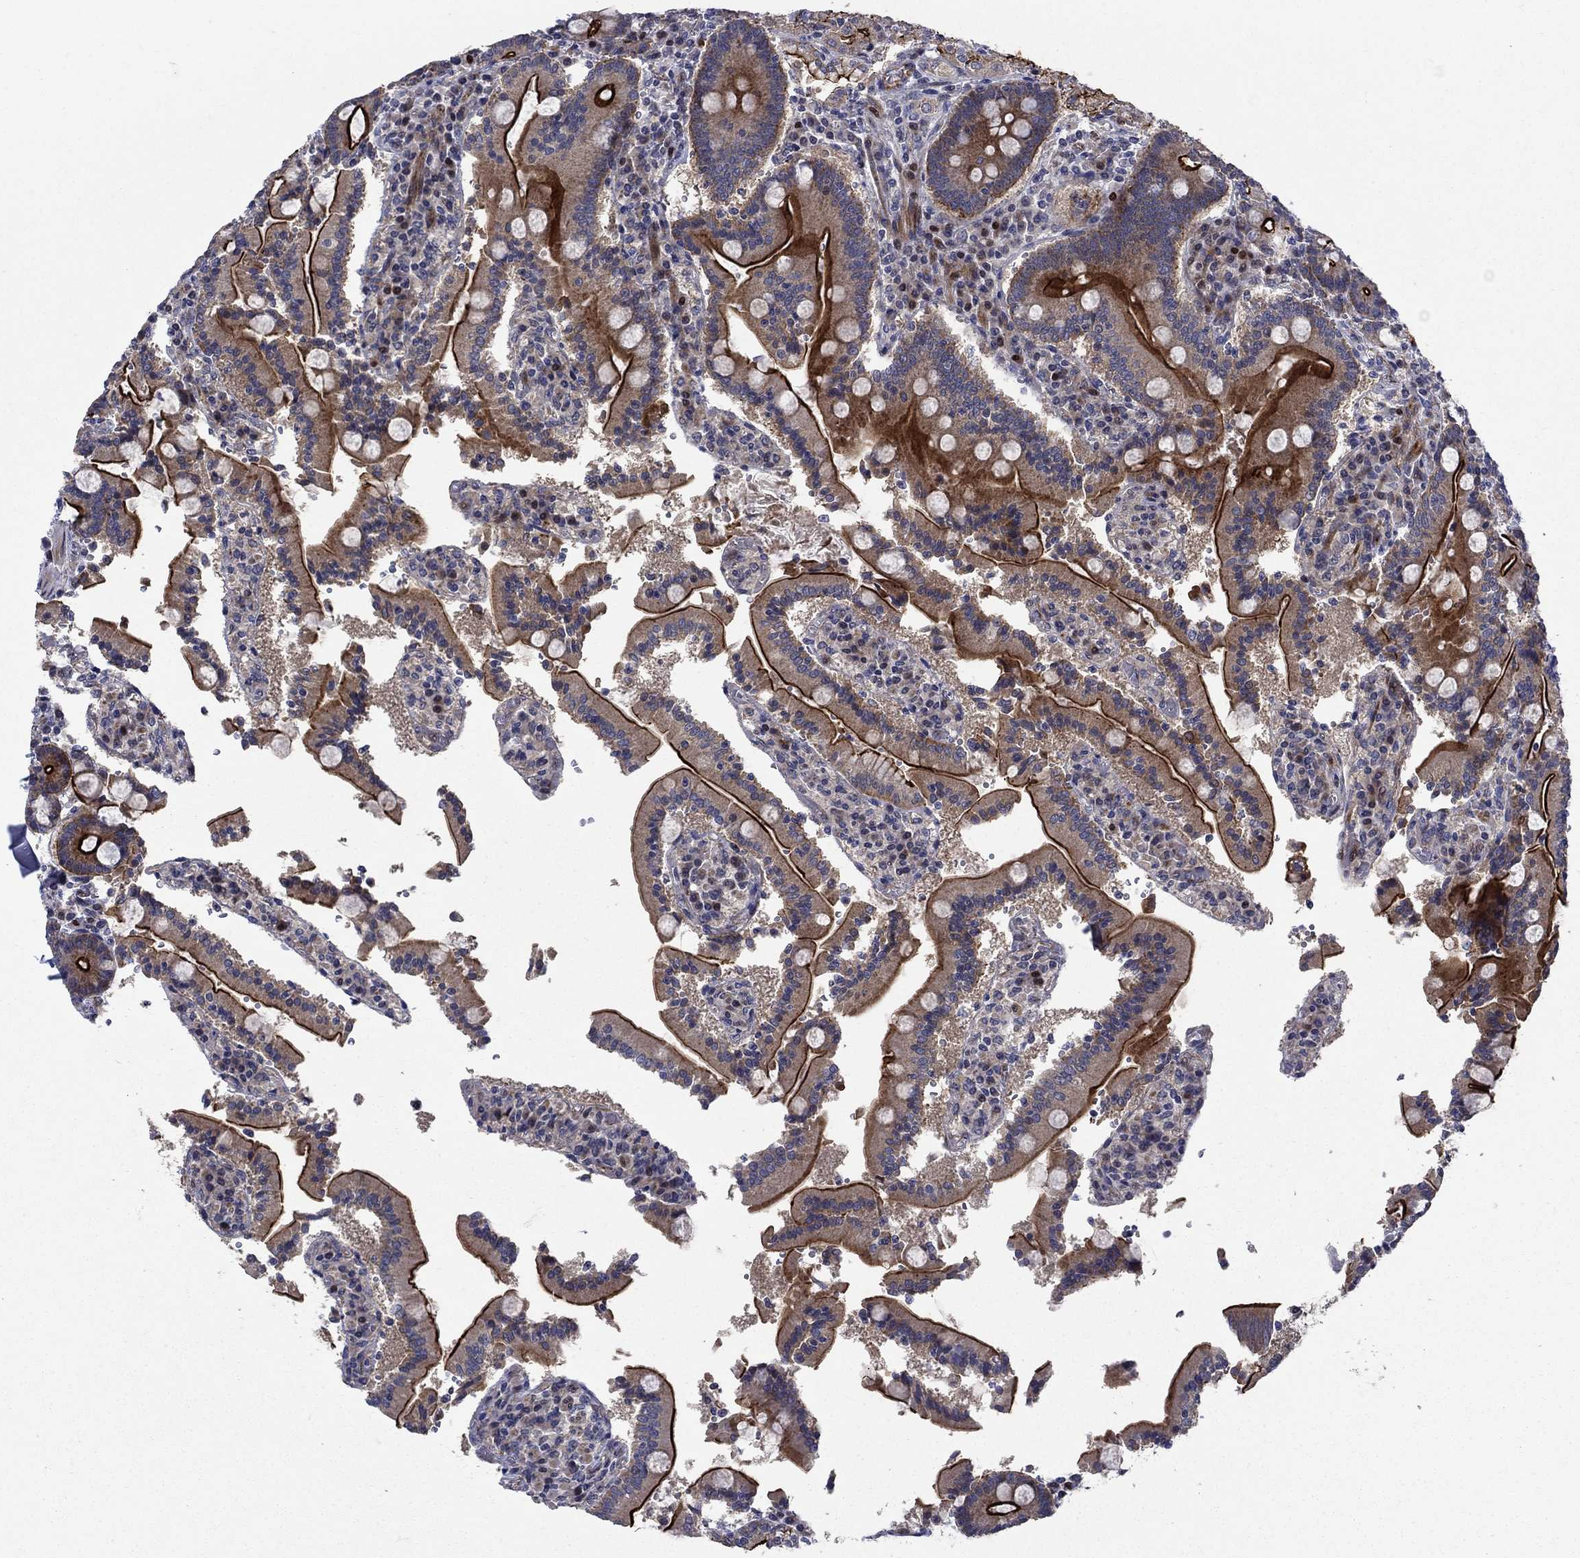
{"staining": {"intensity": "strong", "quantity": ">75%", "location": "cytoplasmic/membranous"}, "tissue": "duodenum", "cell_type": "Glandular cells", "image_type": "normal", "snomed": [{"axis": "morphology", "description": "Normal tissue, NOS"}, {"axis": "topography", "description": "Duodenum"}], "caption": "Strong cytoplasmic/membranous positivity for a protein is present in approximately >75% of glandular cells of normal duodenum using immunohistochemistry (IHC).", "gene": "SLC7A1", "patient": {"sex": "female", "age": 62}}